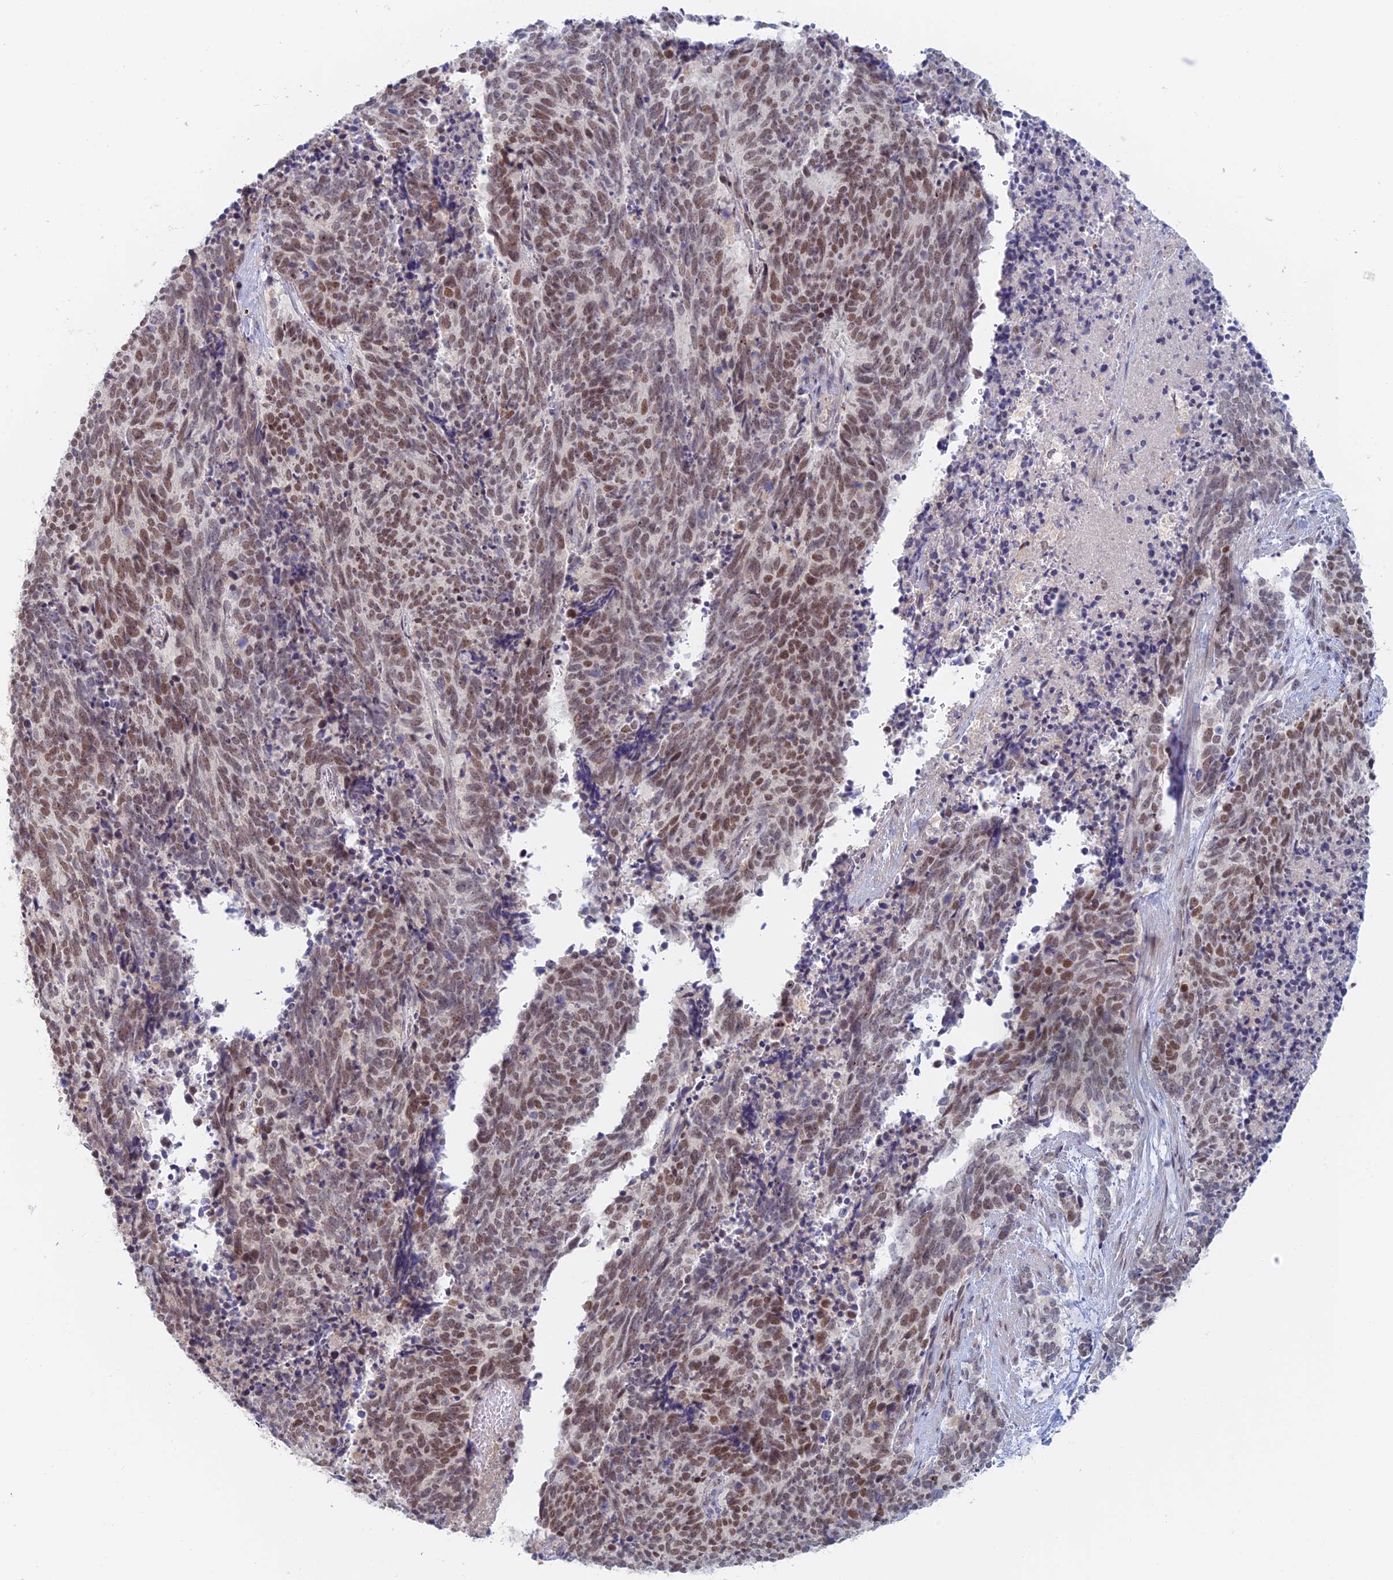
{"staining": {"intensity": "moderate", "quantity": ">75%", "location": "nuclear"}, "tissue": "cervical cancer", "cell_type": "Tumor cells", "image_type": "cancer", "snomed": [{"axis": "morphology", "description": "Squamous cell carcinoma, NOS"}, {"axis": "topography", "description": "Cervix"}], "caption": "A brown stain highlights moderate nuclear staining of a protein in human cervical squamous cell carcinoma tumor cells. The protein of interest is shown in brown color, while the nuclei are stained blue.", "gene": "ZUP1", "patient": {"sex": "female", "age": 29}}